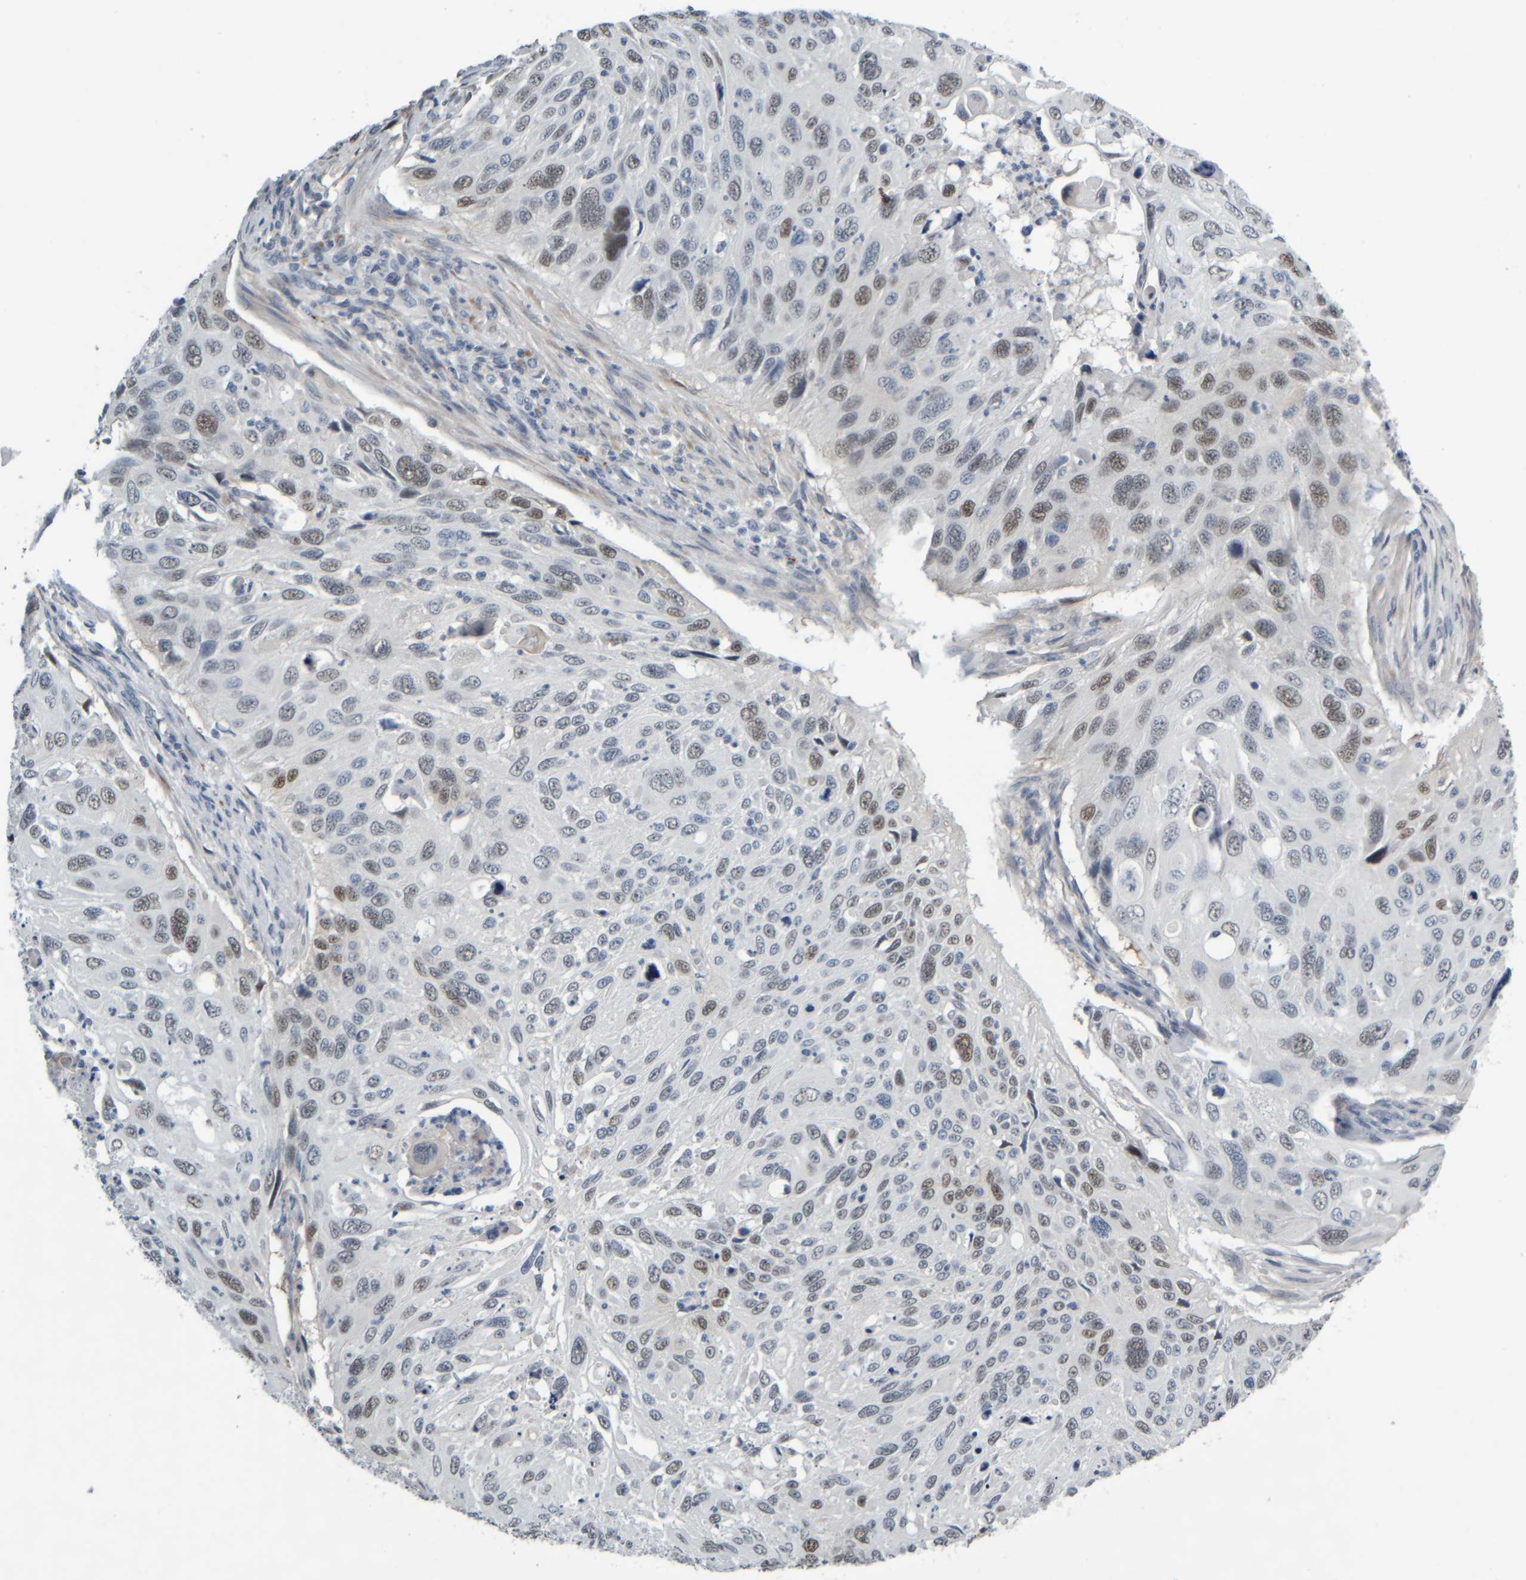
{"staining": {"intensity": "weak", "quantity": "25%-75%", "location": "nuclear"}, "tissue": "cervical cancer", "cell_type": "Tumor cells", "image_type": "cancer", "snomed": [{"axis": "morphology", "description": "Squamous cell carcinoma, NOS"}, {"axis": "topography", "description": "Cervix"}], "caption": "Immunohistochemical staining of human squamous cell carcinoma (cervical) exhibits low levels of weak nuclear protein positivity in approximately 25%-75% of tumor cells.", "gene": "COL14A1", "patient": {"sex": "female", "age": 70}}